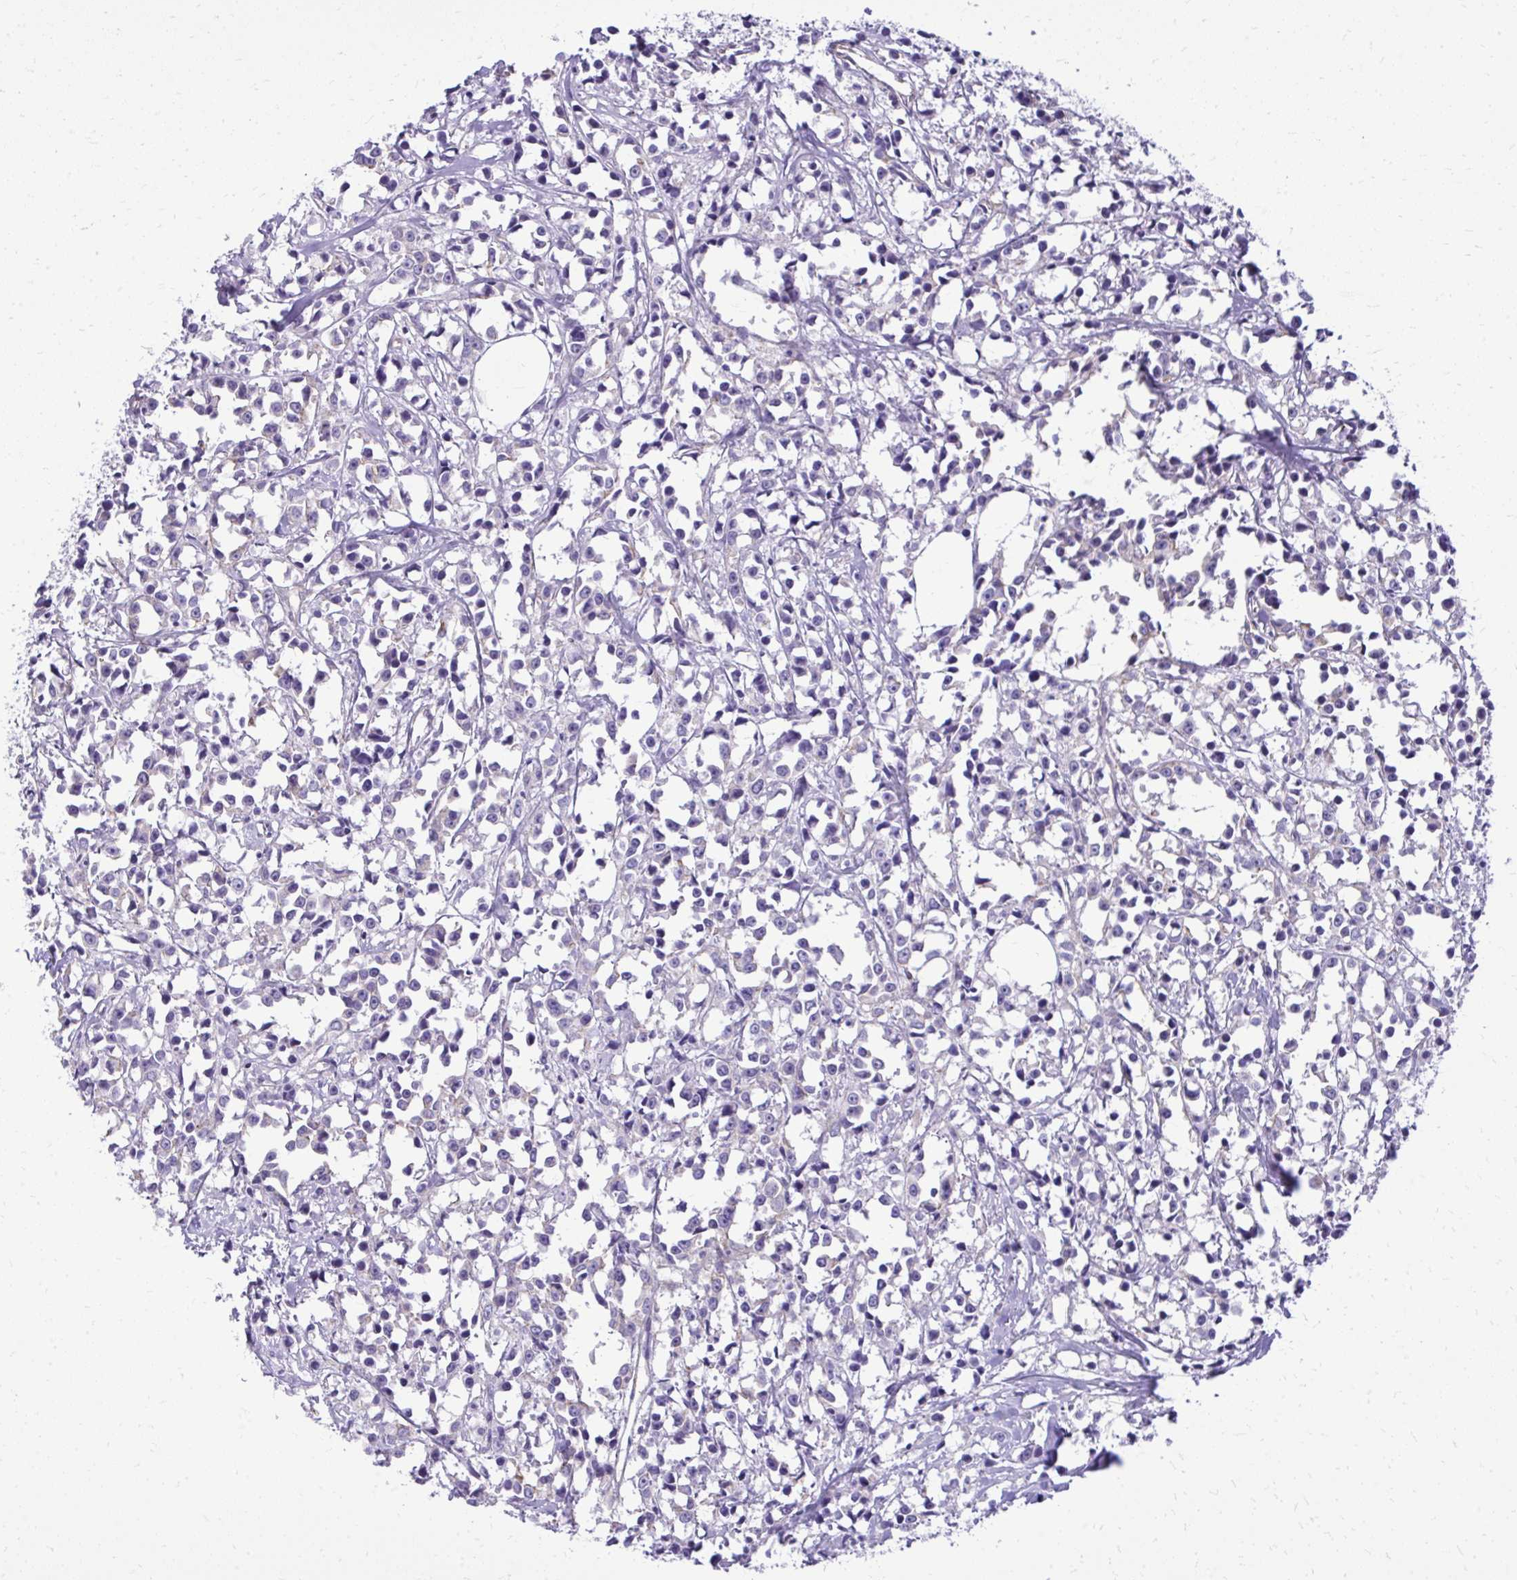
{"staining": {"intensity": "negative", "quantity": "none", "location": "none"}, "tissue": "breast cancer", "cell_type": "Tumor cells", "image_type": "cancer", "snomed": [{"axis": "morphology", "description": "Duct carcinoma"}, {"axis": "topography", "description": "Breast"}], "caption": "Human breast cancer (infiltrating ductal carcinoma) stained for a protein using immunohistochemistry (IHC) reveals no expression in tumor cells.", "gene": "RUNDC3B", "patient": {"sex": "female", "age": 80}}